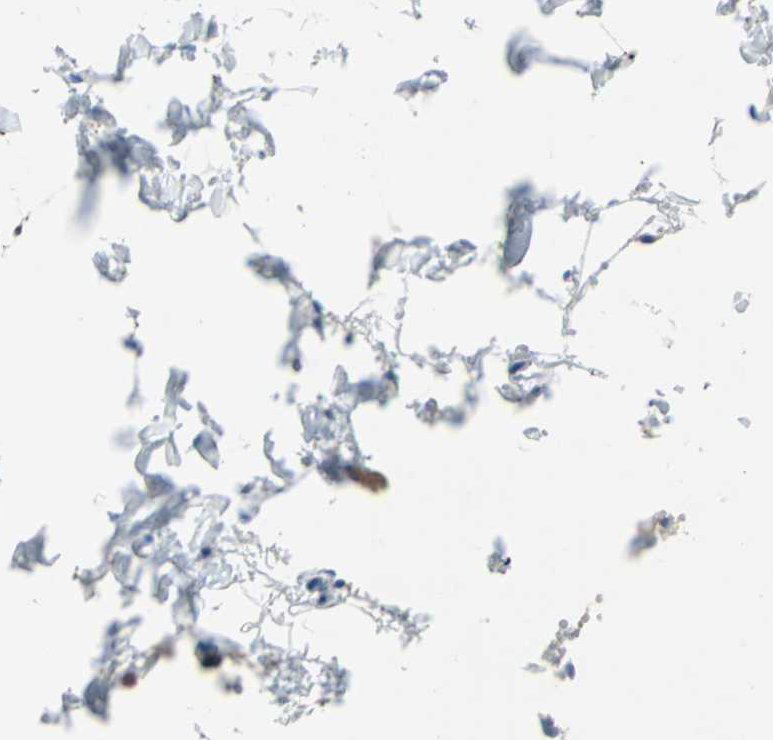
{"staining": {"intensity": "weak", "quantity": "25%-75%", "location": "cytoplasmic/membranous"}, "tissue": "gallbladder", "cell_type": "Glandular cells", "image_type": "normal", "snomed": [{"axis": "morphology", "description": "Normal tissue, NOS"}, {"axis": "topography", "description": "Gallbladder"}], "caption": "This photomicrograph reveals immunohistochemistry (IHC) staining of unremarkable human gallbladder, with low weak cytoplasmic/membranous expression in approximately 25%-75% of glandular cells.", "gene": "CPA3", "patient": {"sex": "female", "age": 24}}